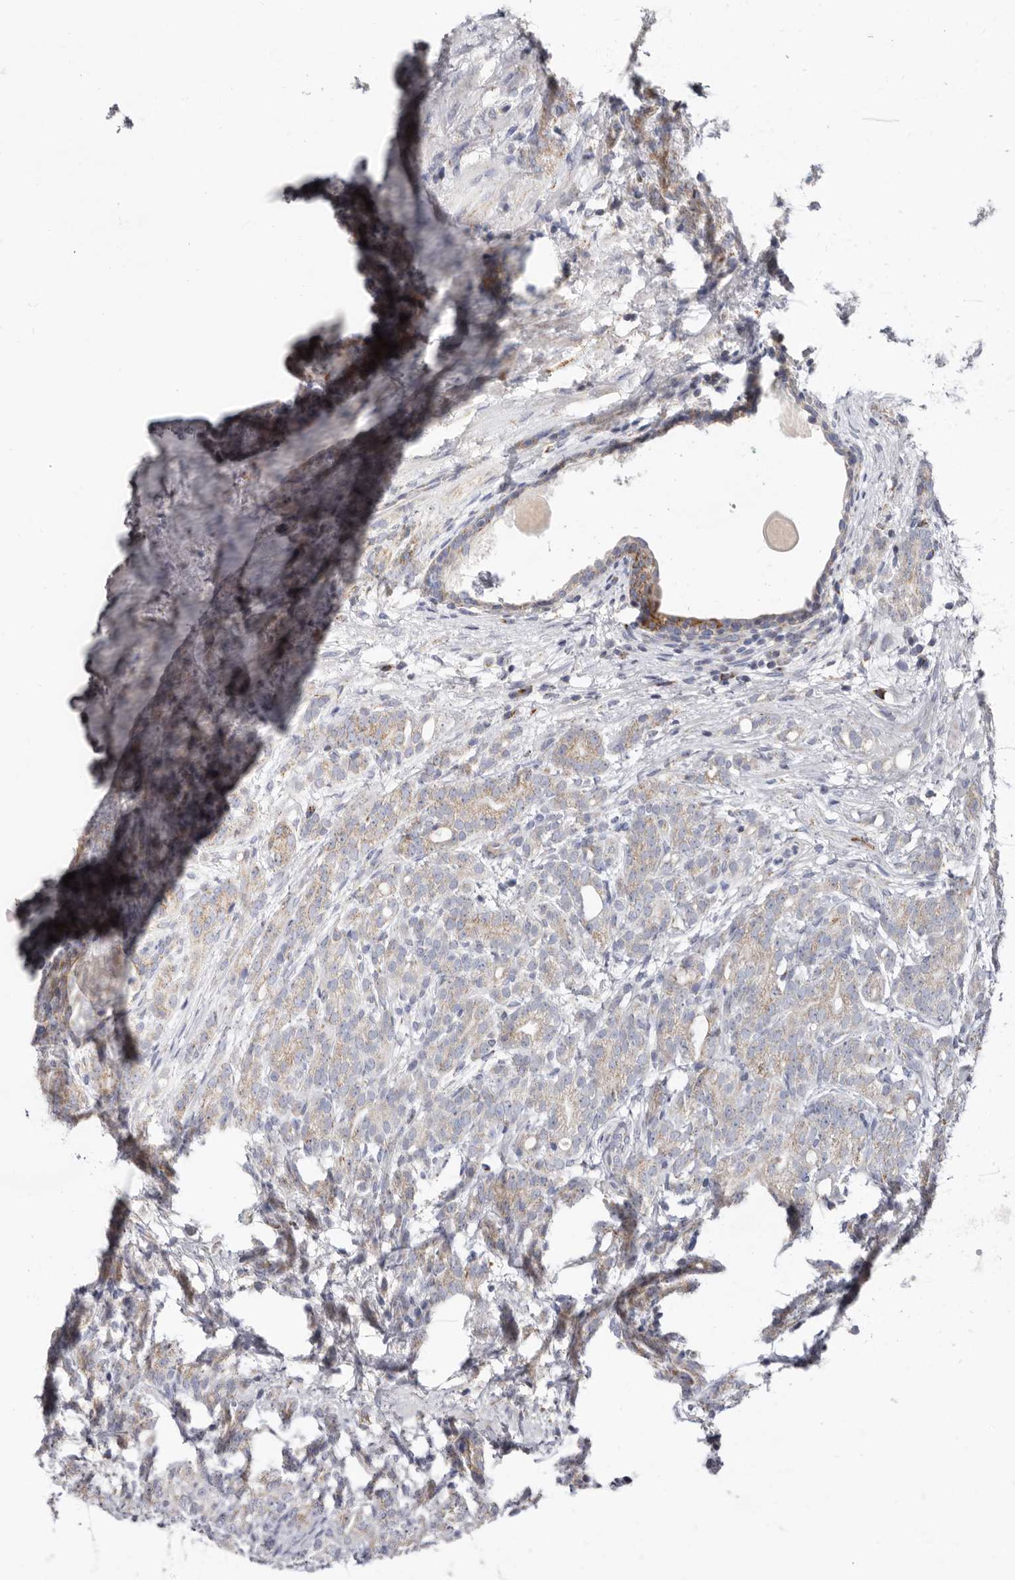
{"staining": {"intensity": "weak", "quantity": ">75%", "location": "cytoplasmic/membranous"}, "tissue": "prostate cancer", "cell_type": "Tumor cells", "image_type": "cancer", "snomed": [{"axis": "morphology", "description": "Adenocarcinoma, High grade"}, {"axis": "topography", "description": "Prostate"}], "caption": "DAB immunohistochemical staining of prostate cancer (high-grade adenocarcinoma) shows weak cytoplasmic/membranous protein positivity in approximately >75% of tumor cells.", "gene": "RSPO2", "patient": {"sex": "male", "age": 57}}